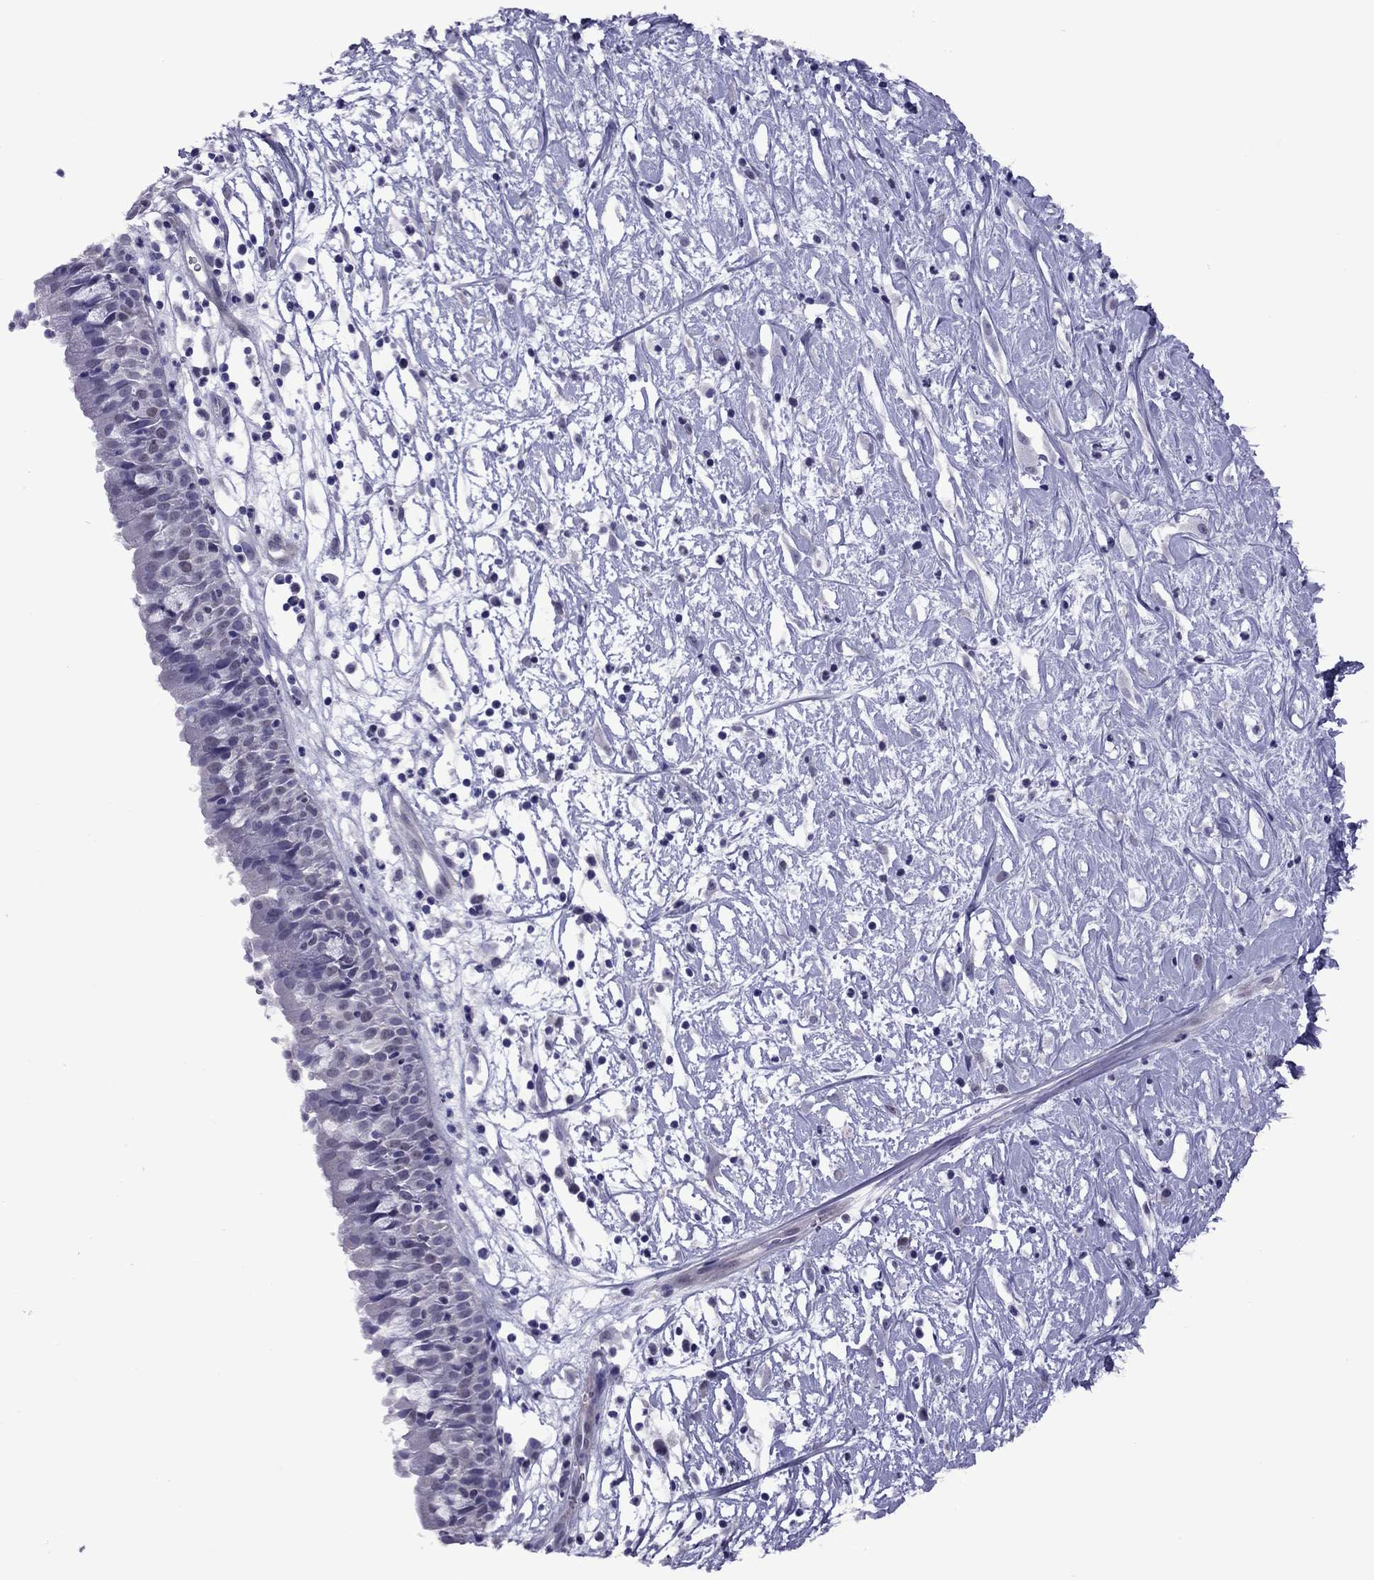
{"staining": {"intensity": "negative", "quantity": "none", "location": "none"}, "tissue": "nasopharynx", "cell_type": "Respiratory epithelial cells", "image_type": "normal", "snomed": [{"axis": "morphology", "description": "Normal tissue, NOS"}, {"axis": "topography", "description": "Nasopharynx"}], "caption": "IHC image of normal human nasopharynx stained for a protein (brown), which reveals no expression in respiratory epithelial cells.", "gene": "CHRNA5", "patient": {"sex": "male", "age": 9}}